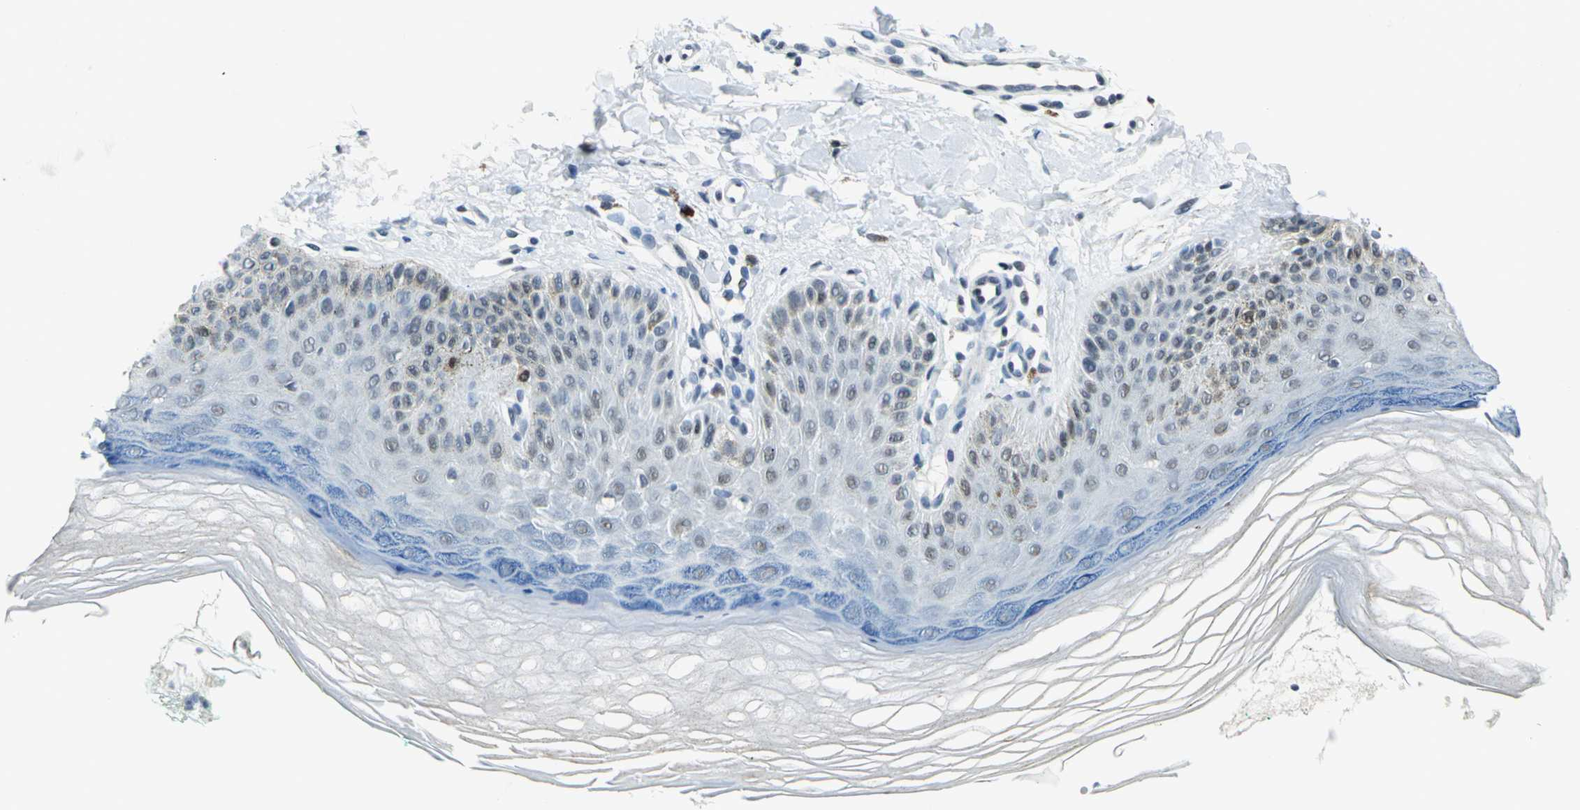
{"staining": {"intensity": "negative", "quantity": "none", "location": "none"}, "tissue": "skin", "cell_type": "Fibroblasts", "image_type": "normal", "snomed": [{"axis": "morphology", "description": "Normal tissue, NOS"}, {"axis": "topography", "description": "Skin"}], "caption": "DAB (3,3'-diaminobenzidine) immunohistochemical staining of benign skin exhibits no significant expression in fibroblasts.", "gene": "RAD17", "patient": {"sex": "male", "age": 26}}